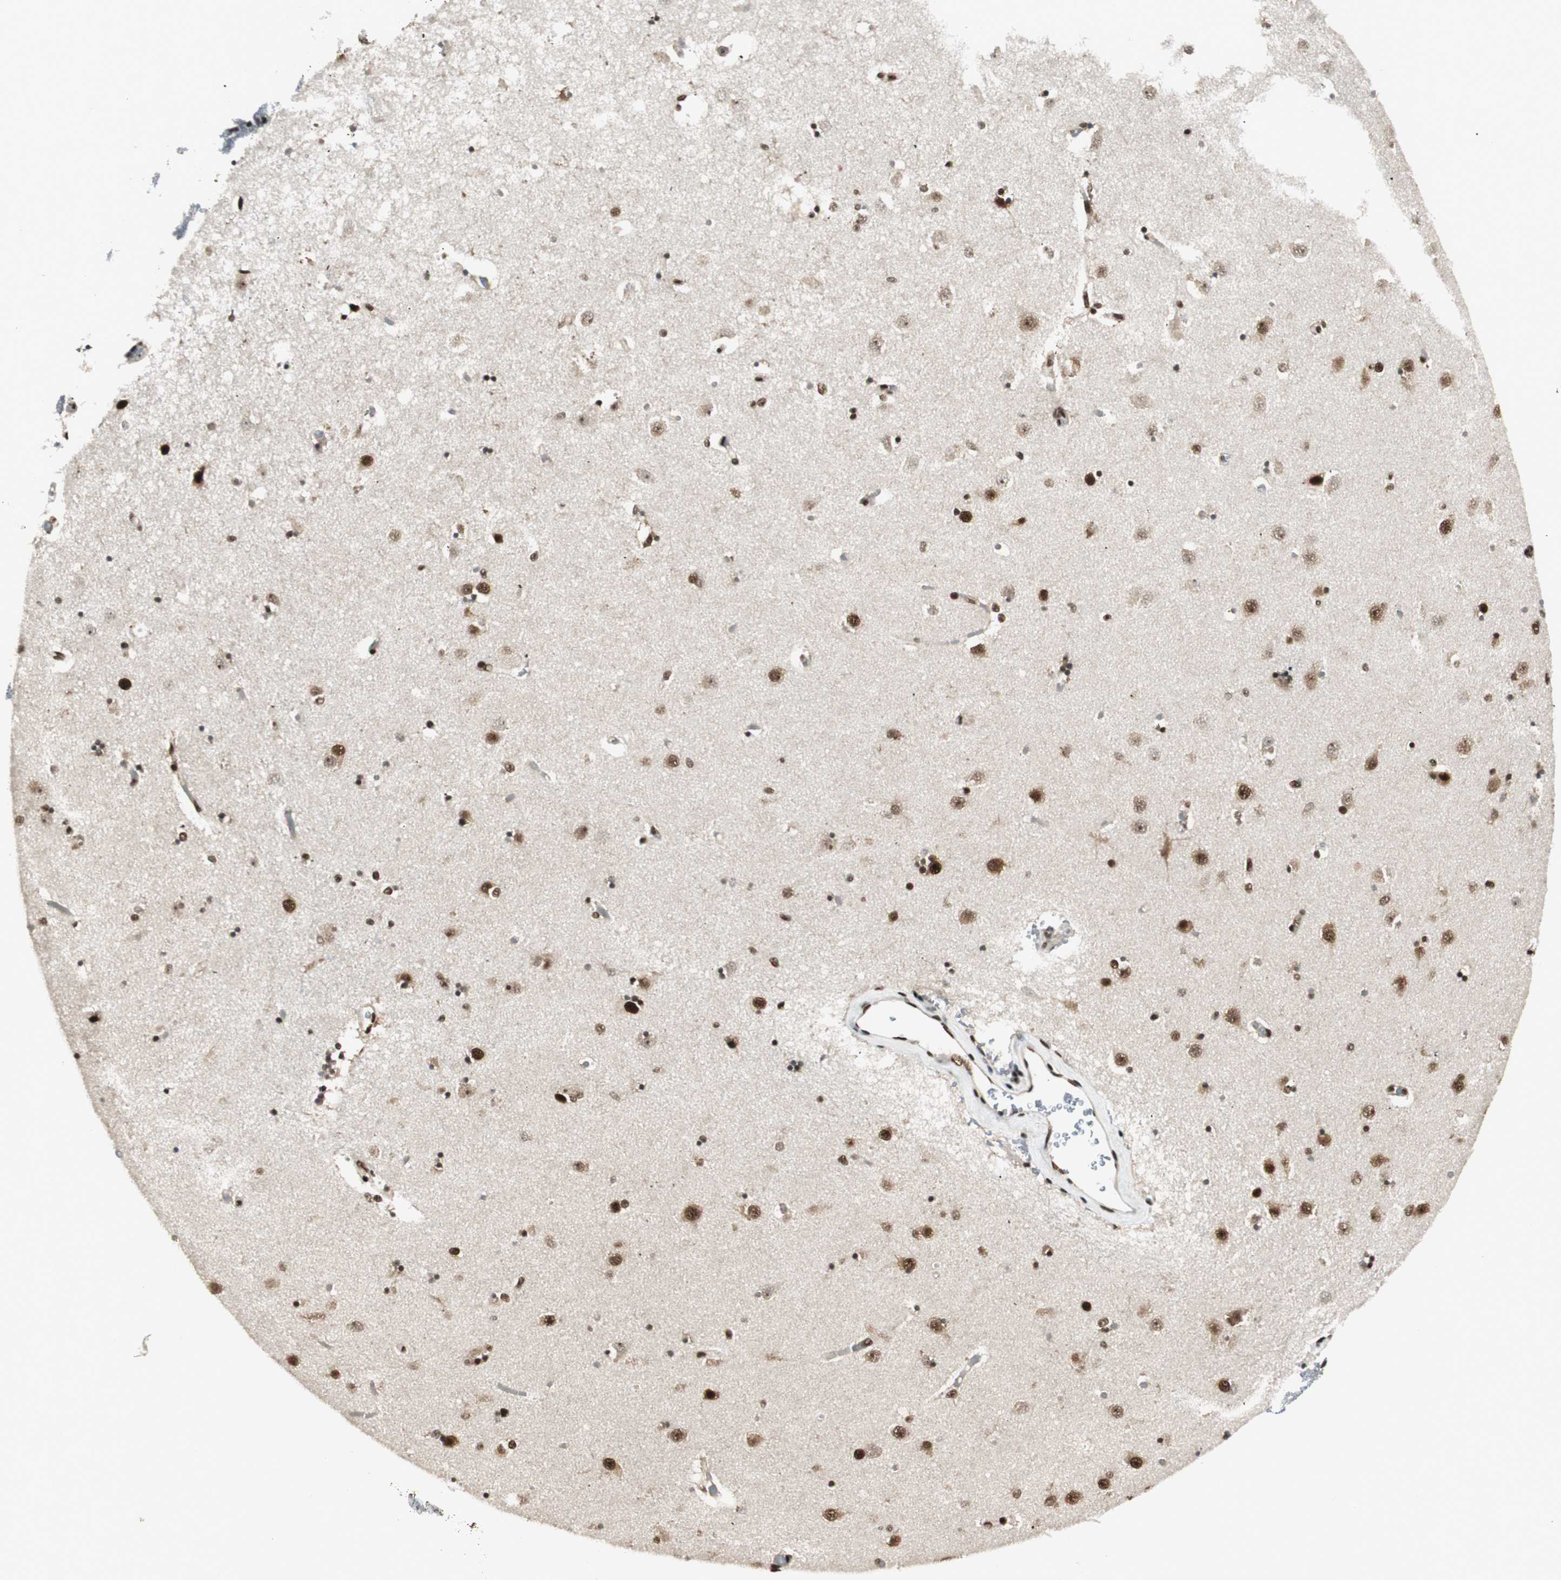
{"staining": {"intensity": "strong", "quantity": ">75%", "location": "nuclear"}, "tissue": "caudate", "cell_type": "Glial cells", "image_type": "normal", "snomed": [{"axis": "morphology", "description": "Normal tissue, NOS"}, {"axis": "topography", "description": "Lateral ventricle wall"}], "caption": "The immunohistochemical stain highlights strong nuclear expression in glial cells of normal caudate.", "gene": "HEXIM1", "patient": {"sex": "female", "age": 54}}